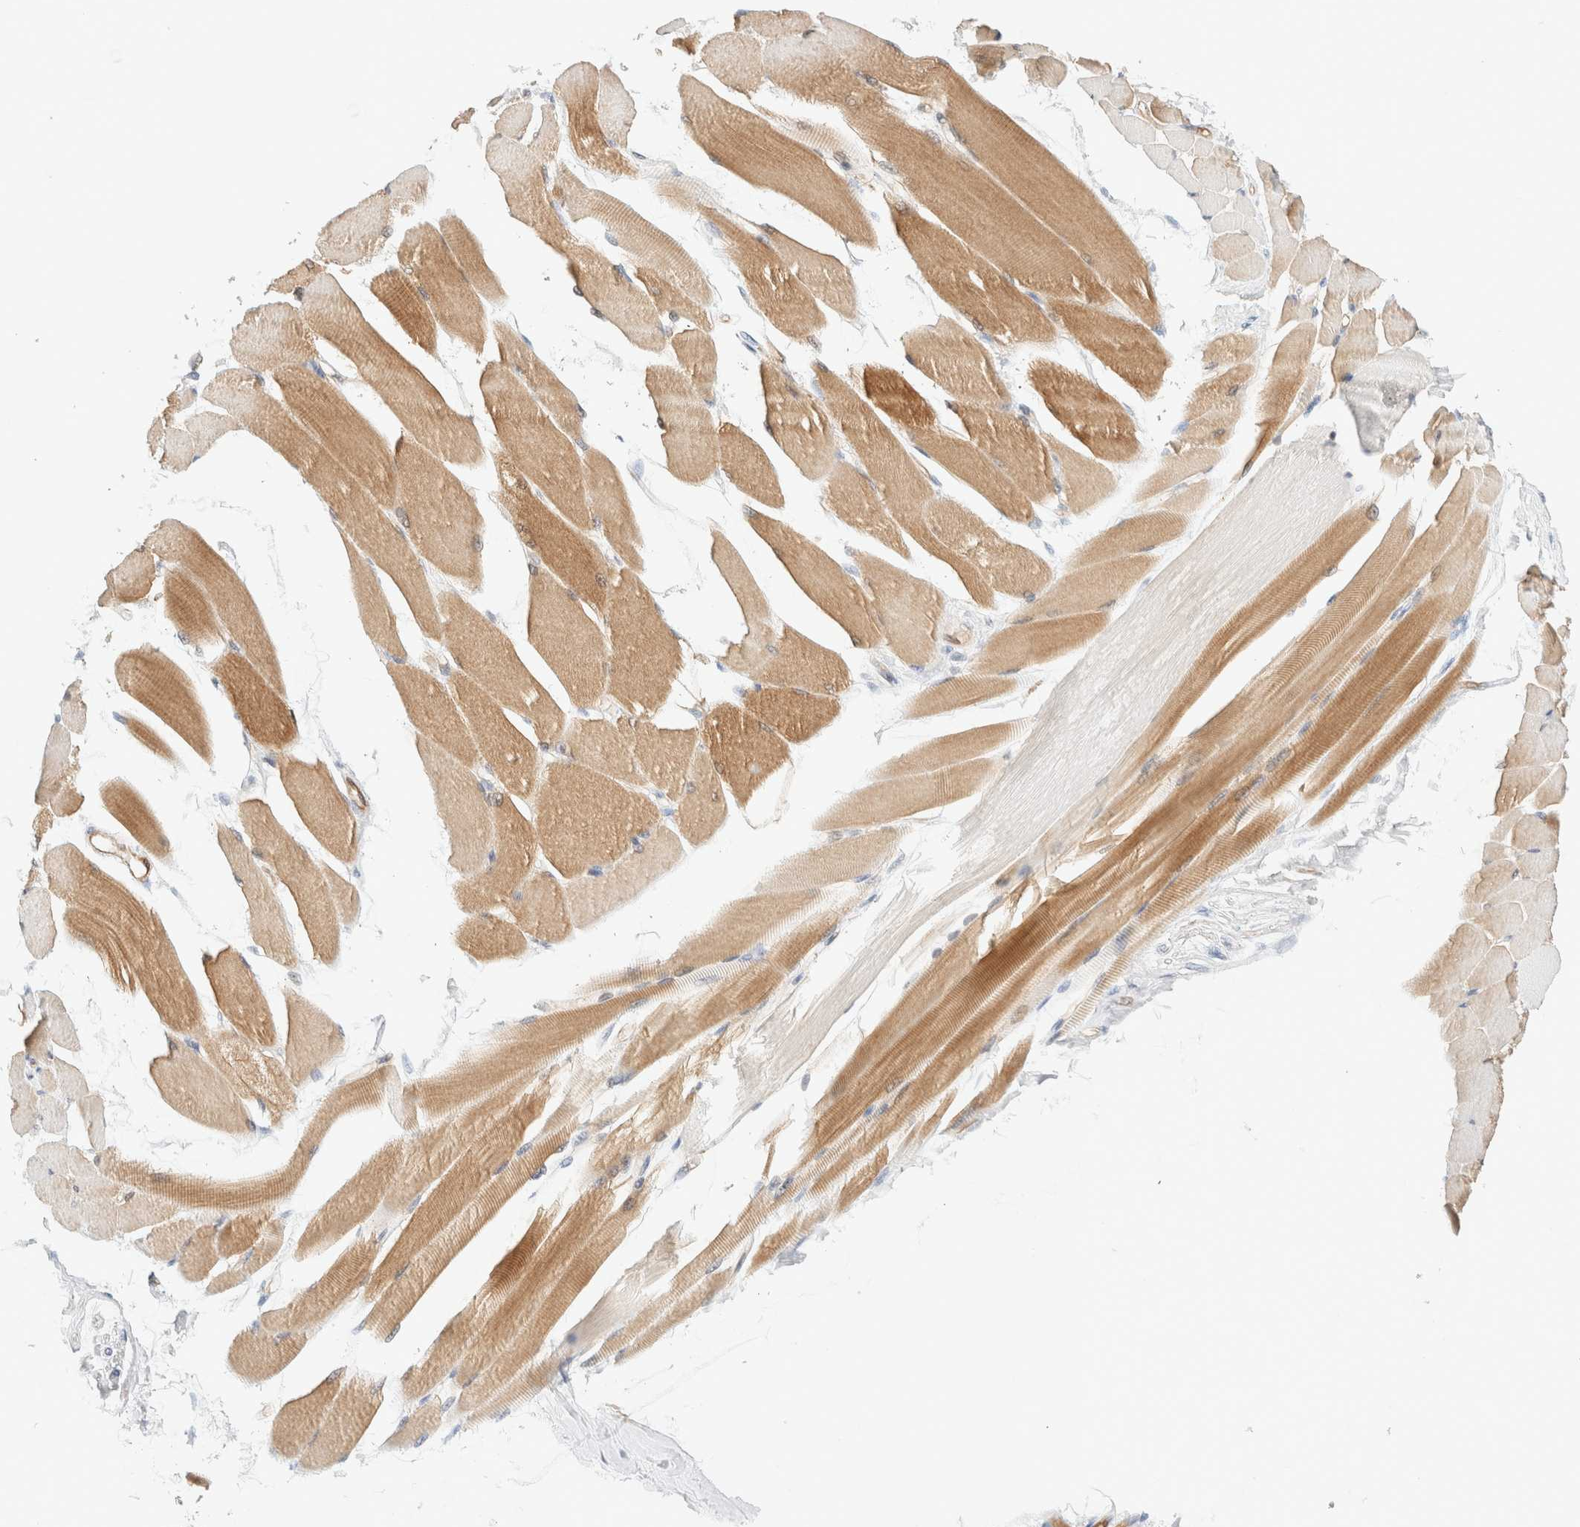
{"staining": {"intensity": "moderate", "quantity": ">75%", "location": "cytoplasmic/membranous"}, "tissue": "skeletal muscle", "cell_type": "Myocytes", "image_type": "normal", "snomed": [{"axis": "morphology", "description": "Normal tissue, NOS"}, {"axis": "topography", "description": "Skeletal muscle"}, {"axis": "topography", "description": "Peripheral nerve tissue"}], "caption": "Moderate cytoplasmic/membranous staining for a protein is present in about >75% of myocytes of benign skeletal muscle using IHC.", "gene": "LMCD1", "patient": {"sex": "female", "age": 84}}